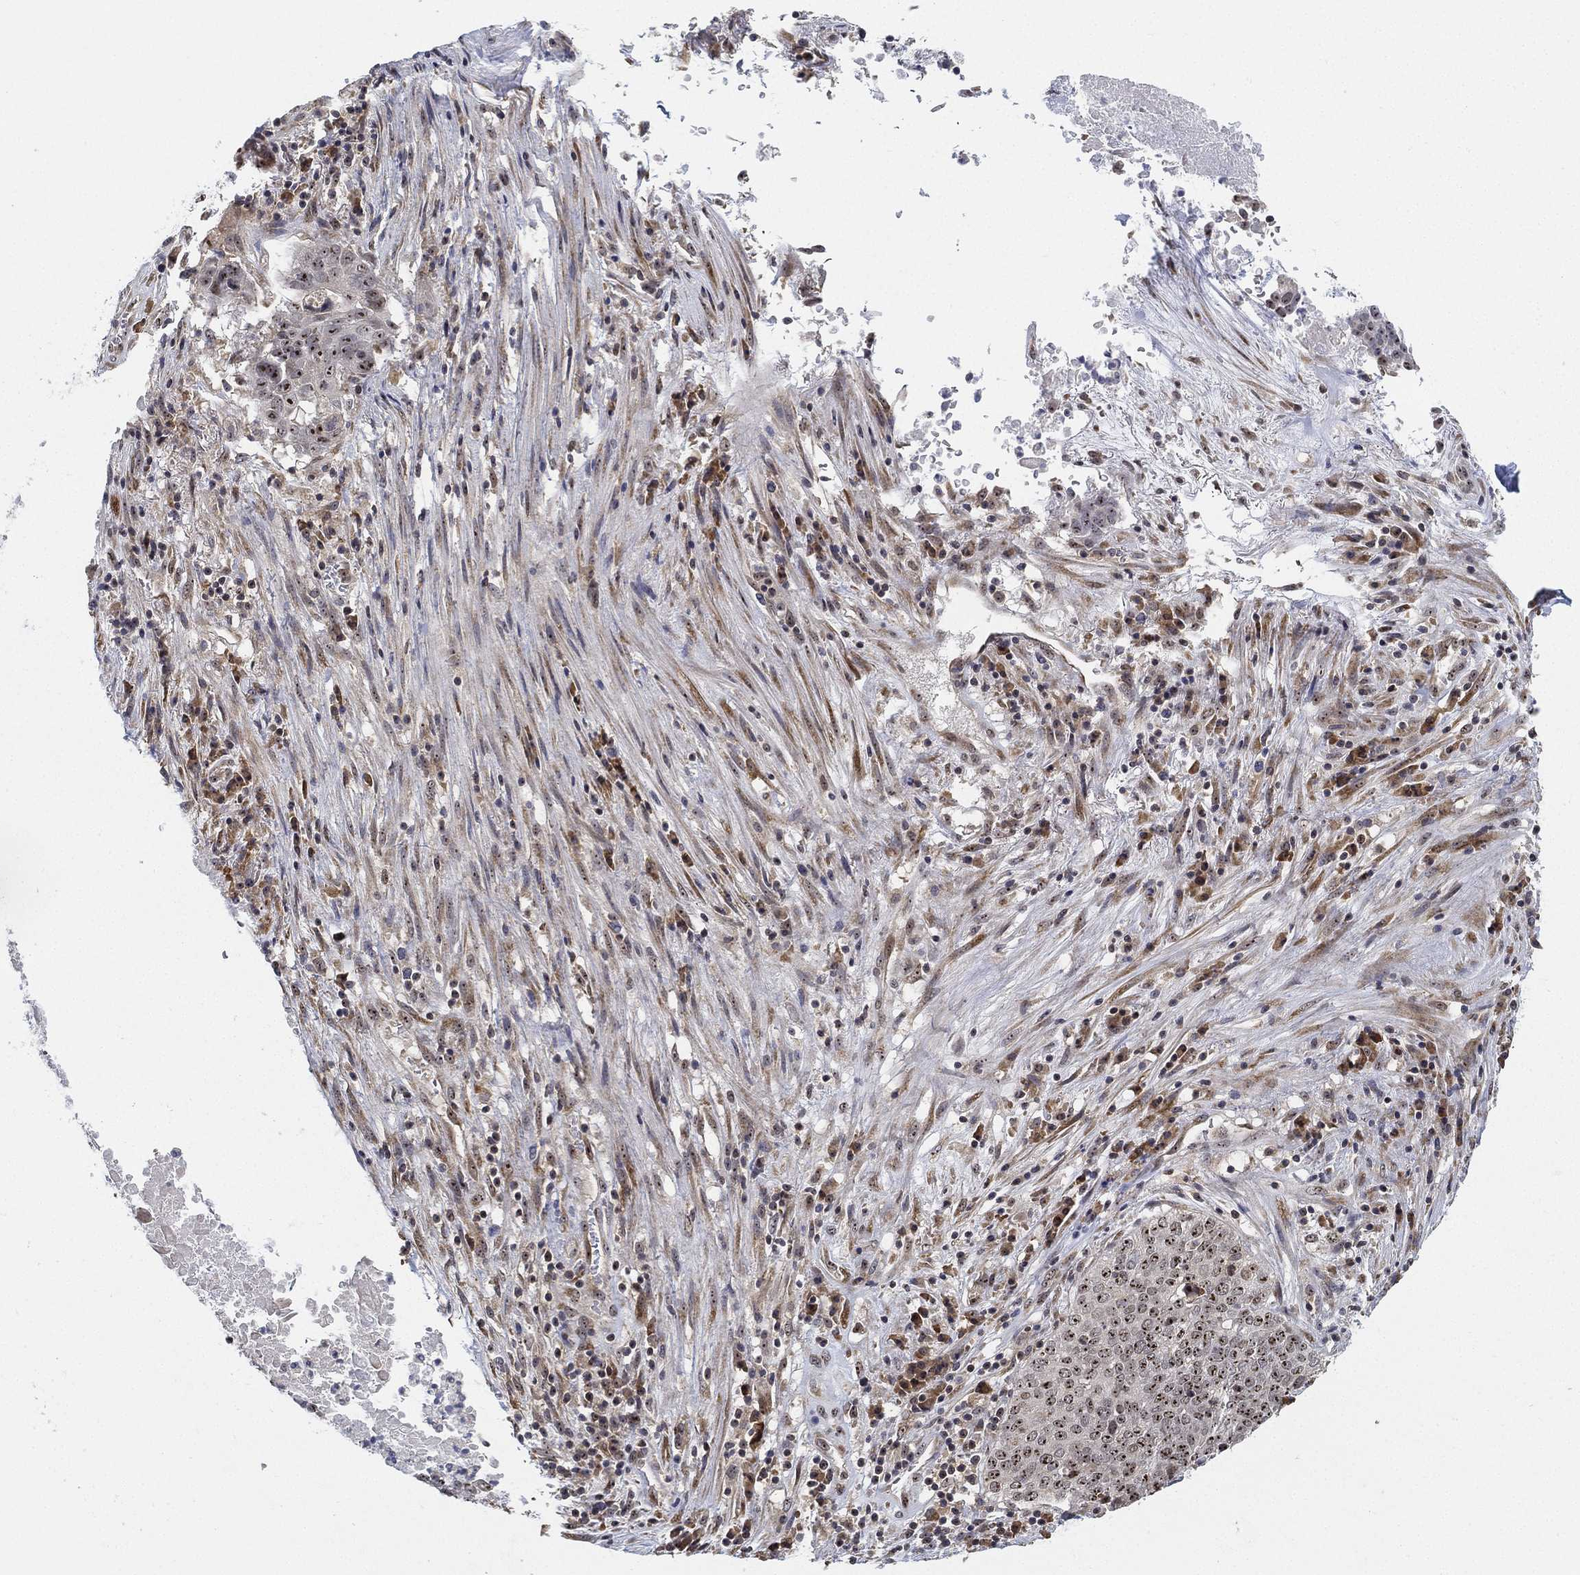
{"staining": {"intensity": "strong", "quantity": ">75%", "location": "nuclear"}, "tissue": "lung cancer", "cell_type": "Tumor cells", "image_type": "cancer", "snomed": [{"axis": "morphology", "description": "Squamous cell carcinoma, NOS"}, {"axis": "topography", "description": "Lung"}], "caption": "Protein expression analysis of lung cancer demonstrates strong nuclear positivity in approximately >75% of tumor cells.", "gene": "PPP1R16B", "patient": {"sex": "male", "age": 64}}